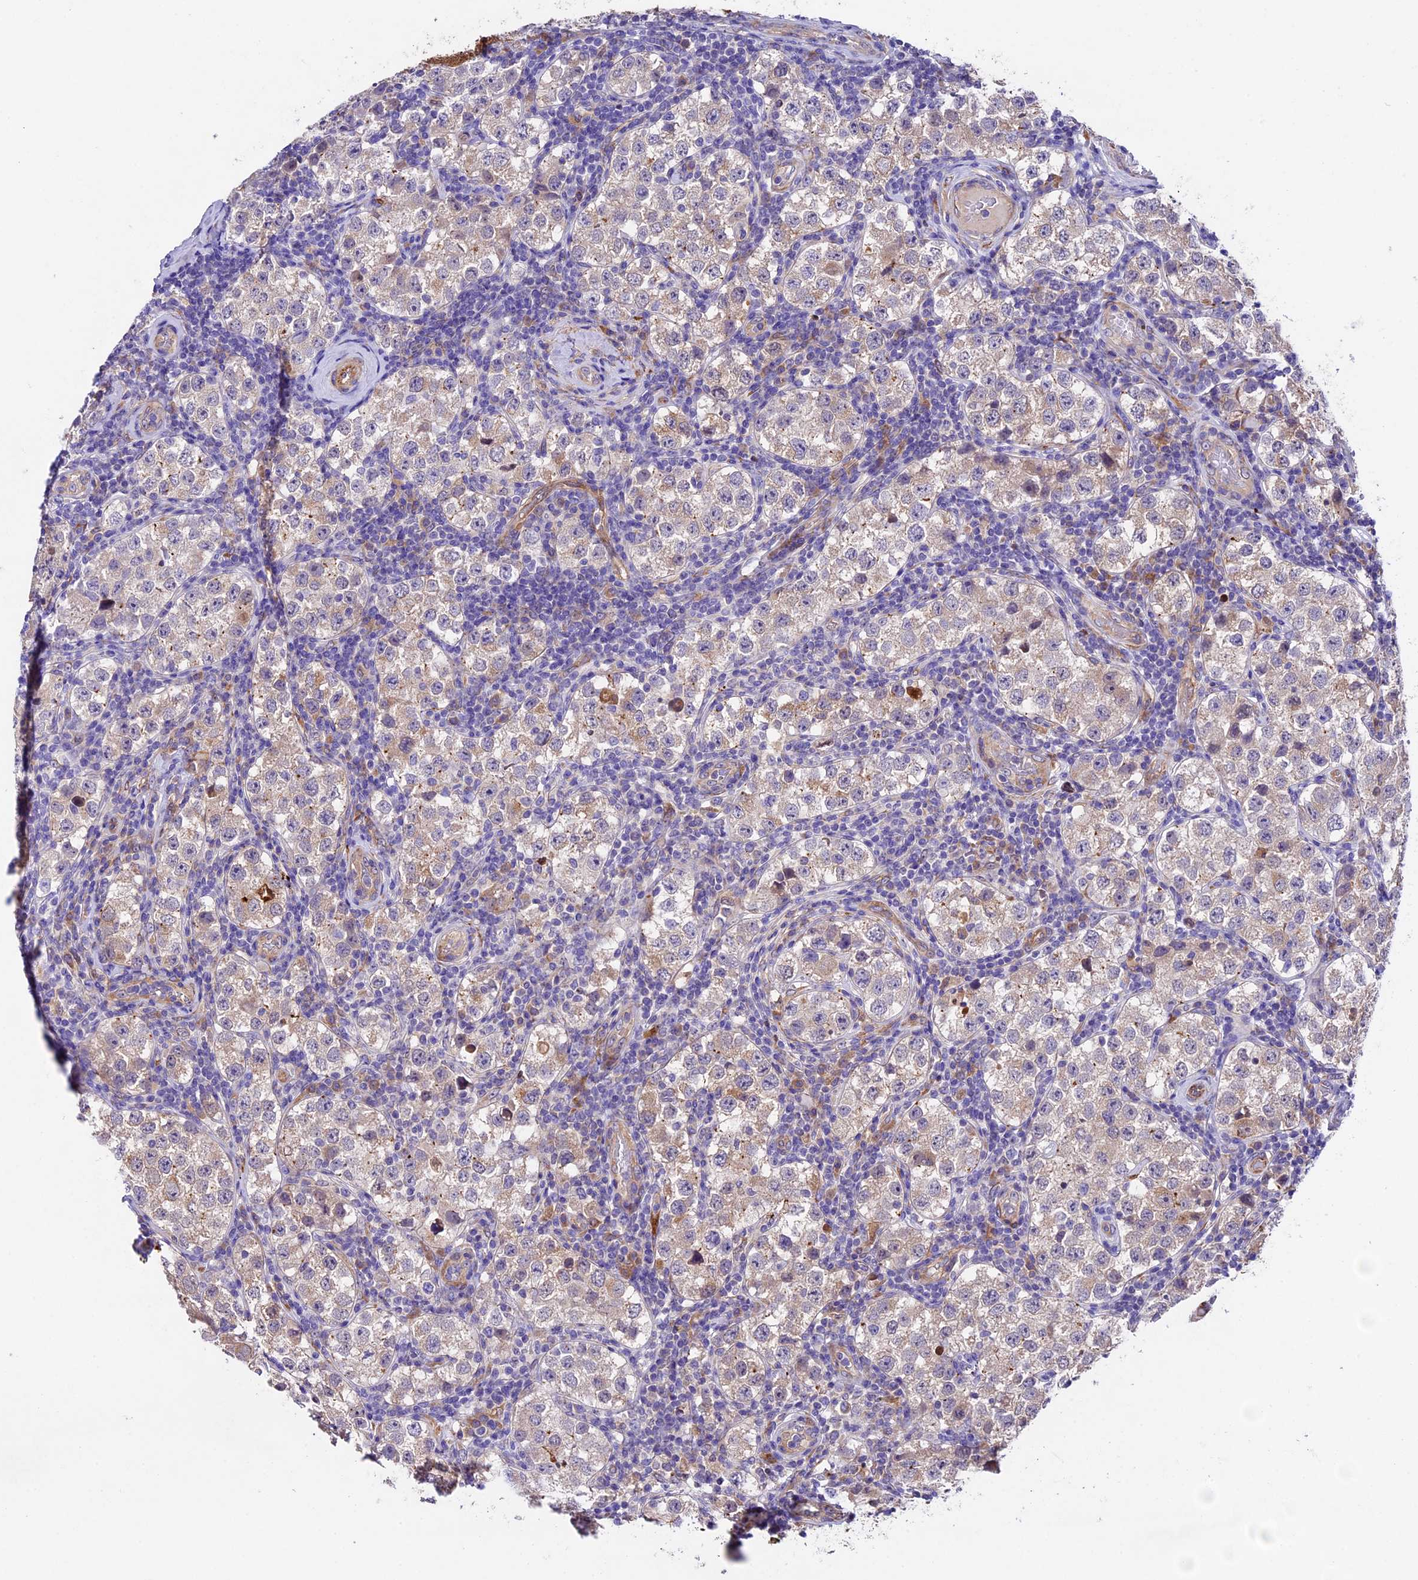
{"staining": {"intensity": "weak", "quantity": "<25%", "location": "cytoplasmic/membranous"}, "tissue": "testis cancer", "cell_type": "Tumor cells", "image_type": "cancer", "snomed": [{"axis": "morphology", "description": "Seminoma, NOS"}, {"axis": "topography", "description": "Testis"}], "caption": "The photomicrograph exhibits no staining of tumor cells in testis cancer (seminoma).", "gene": "LSM7", "patient": {"sex": "male", "age": 34}}